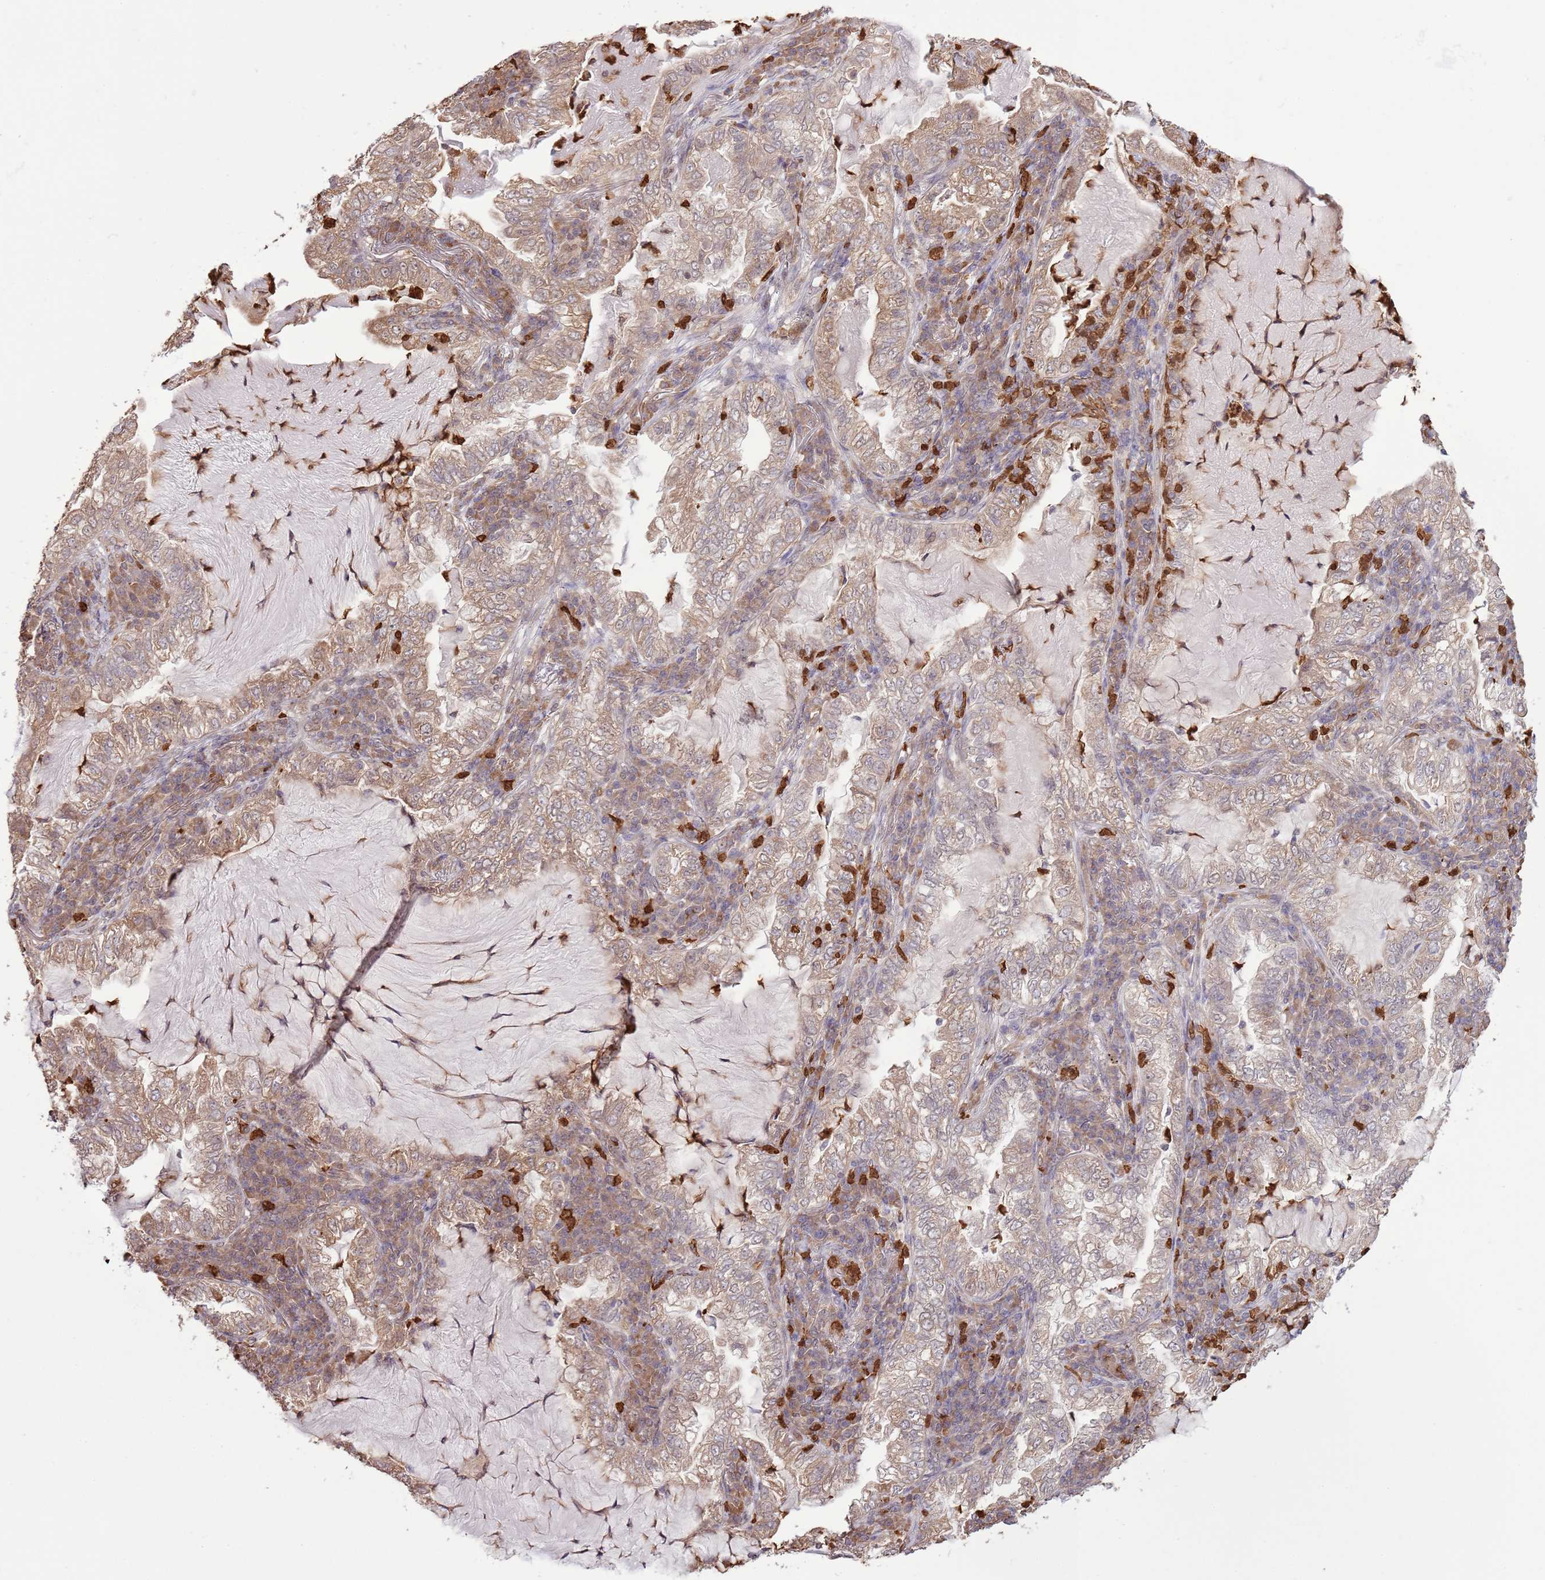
{"staining": {"intensity": "moderate", "quantity": ">75%", "location": "cytoplasmic/membranous"}, "tissue": "lung cancer", "cell_type": "Tumor cells", "image_type": "cancer", "snomed": [{"axis": "morphology", "description": "Adenocarcinoma, NOS"}, {"axis": "topography", "description": "Lung"}], "caption": "A histopathology image of lung cancer (adenocarcinoma) stained for a protein shows moderate cytoplasmic/membranous brown staining in tumor cells.", "gene": "AMIGO1", "patient": {"sex": "female", "age": 73}}